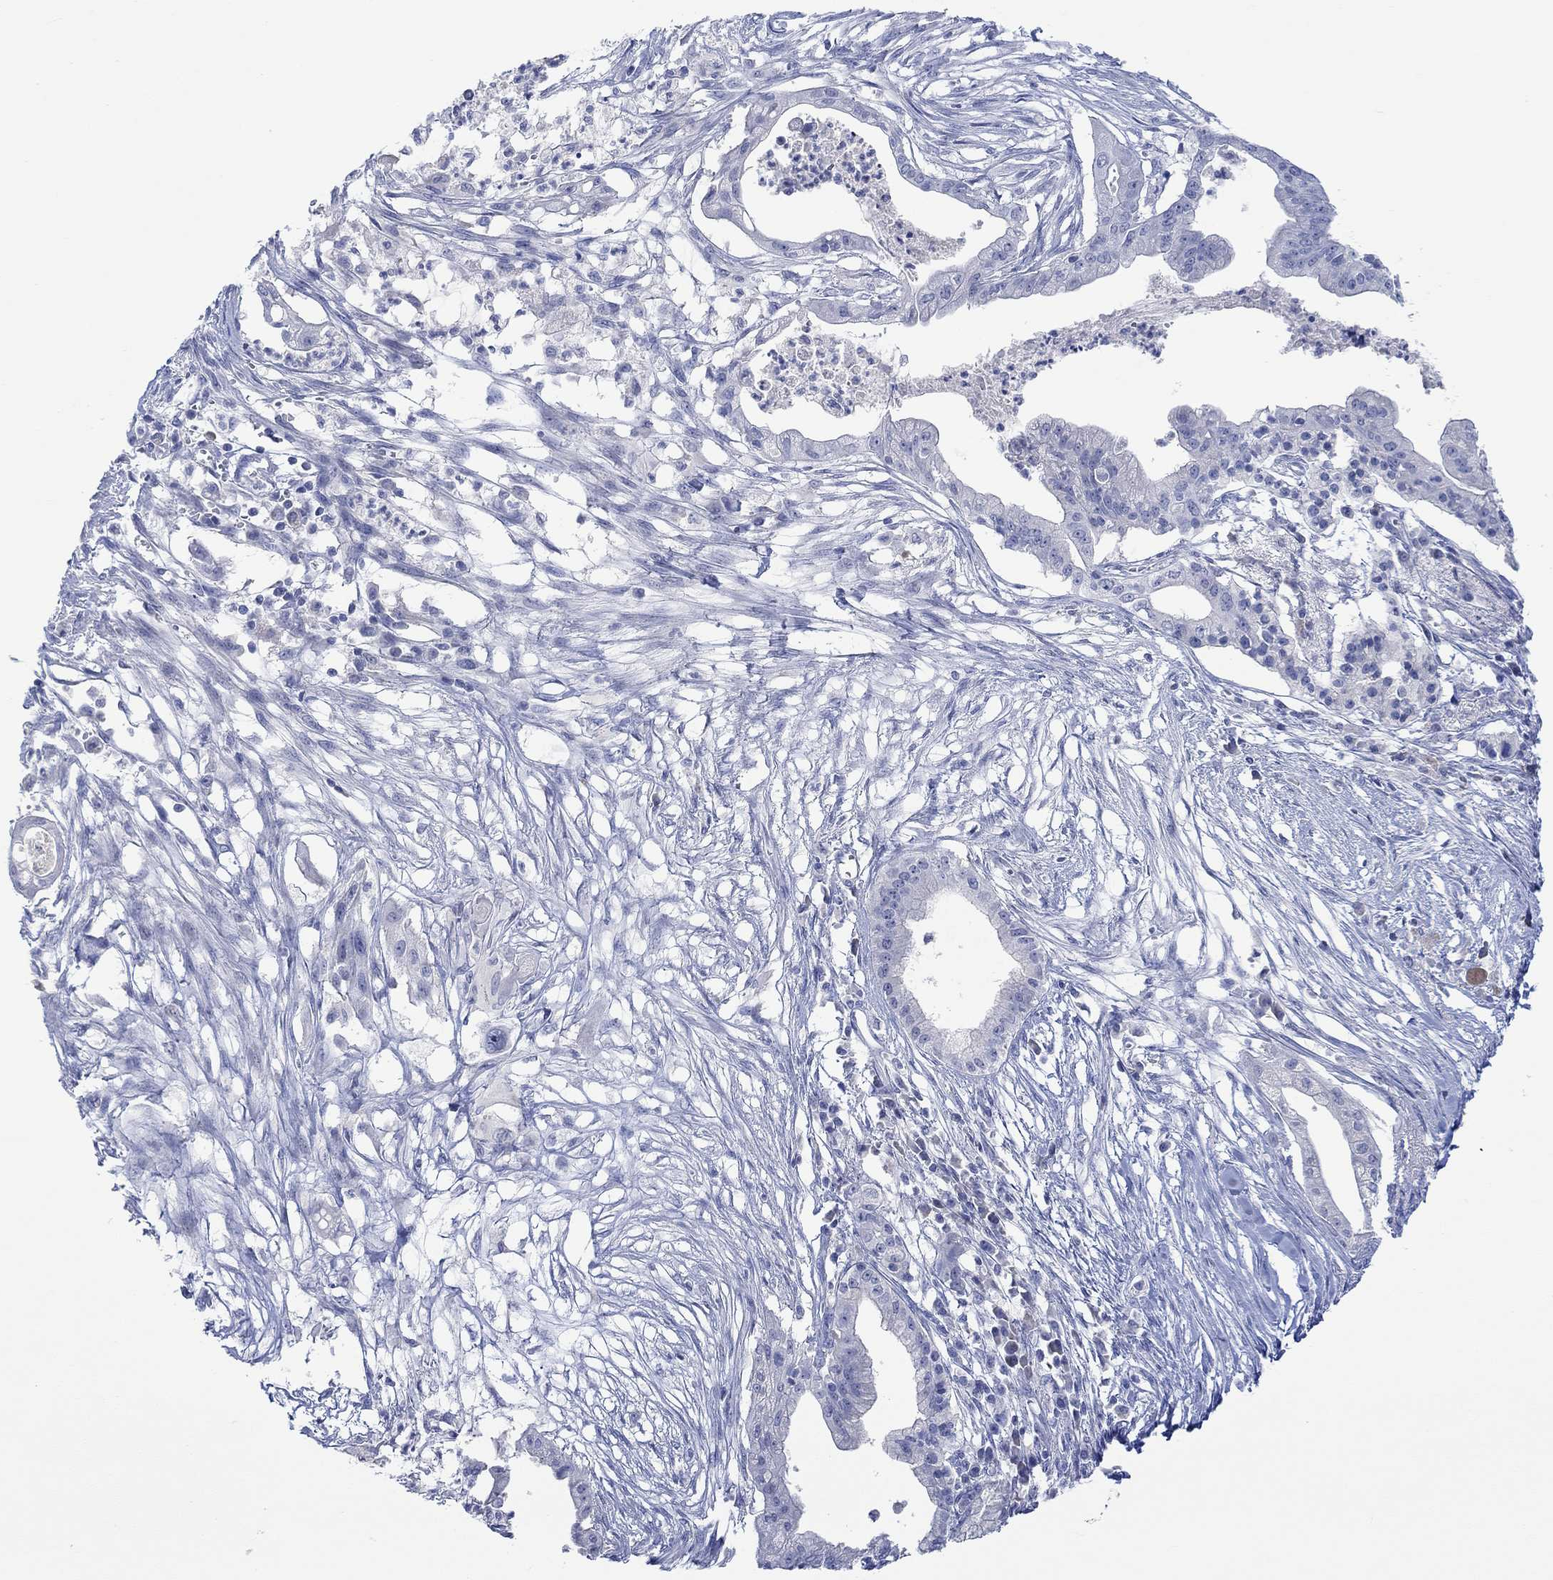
{"staining": {"intensity": "negative", "quantity": "none", "location": "none"}, "tissue": "pancreatic cancer", "cell_type": "Tumor cells", "image_type": "cancer", "snomed": [{"axis": "morphology", "description": "Normal tissue, NOS"}, {"axis": "morphology", "description": "Adenocarcinoma, NOS"}, {"axis": "topography", "description": "Pancreas"}], "caption": "There is no significant expression in tumor cells of pancreatic cancer.", "gene": "DLK1", "patient": {"sex": "female", "age": 58}}